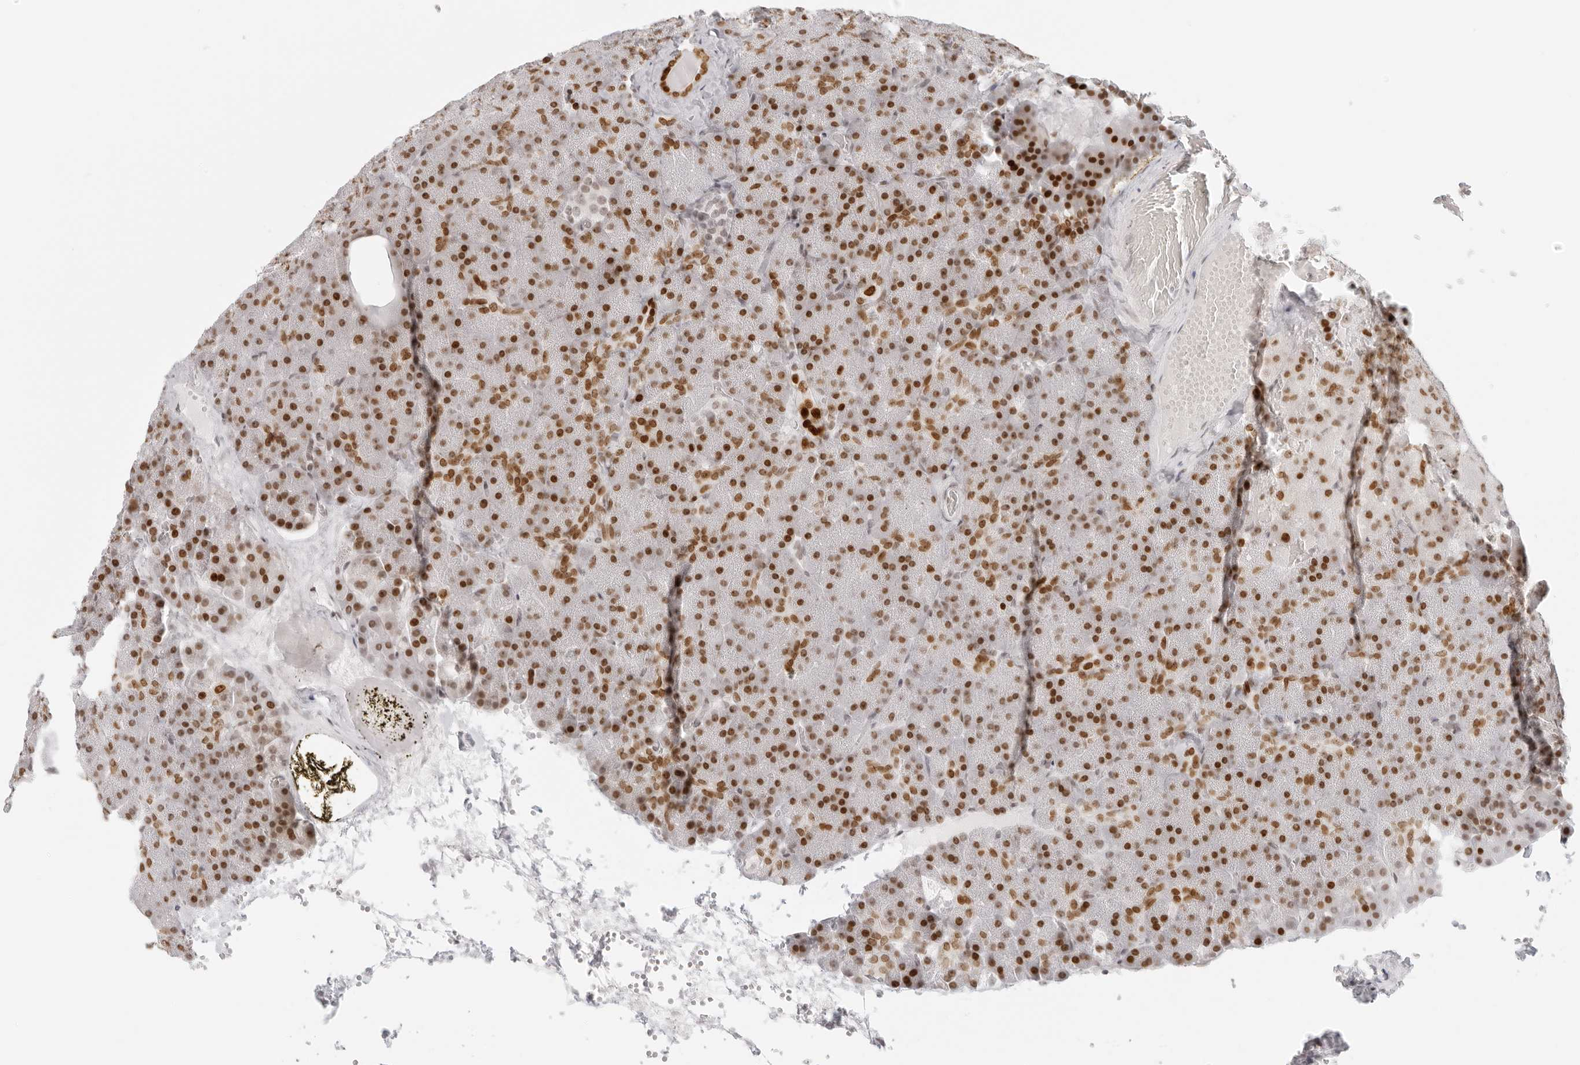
{"staining": {"intensity": "moderate", "quantity": ">75%", "location": "nuclear"}, "tissue": "pancreas", "cell_type": "Exocrine glandular cells", "image_type": "normal", "snomed": [{"axis": "morphology", "description": "Normal tissue, NOS"}, {"axis": "morphology", "description": "Carcinoid, malignant, NOS"}, {"axis": "topography", "description": "Pancreas"}], "caption": "IHC (DAB (3,3'-diaminobenzidine)) staining of benign pancreas shows moderate nuclear protein positivity in about >75% of exocrine glandular cells.", "gene": "RCC1", "patient": {"sex": "female", "age": 35}}